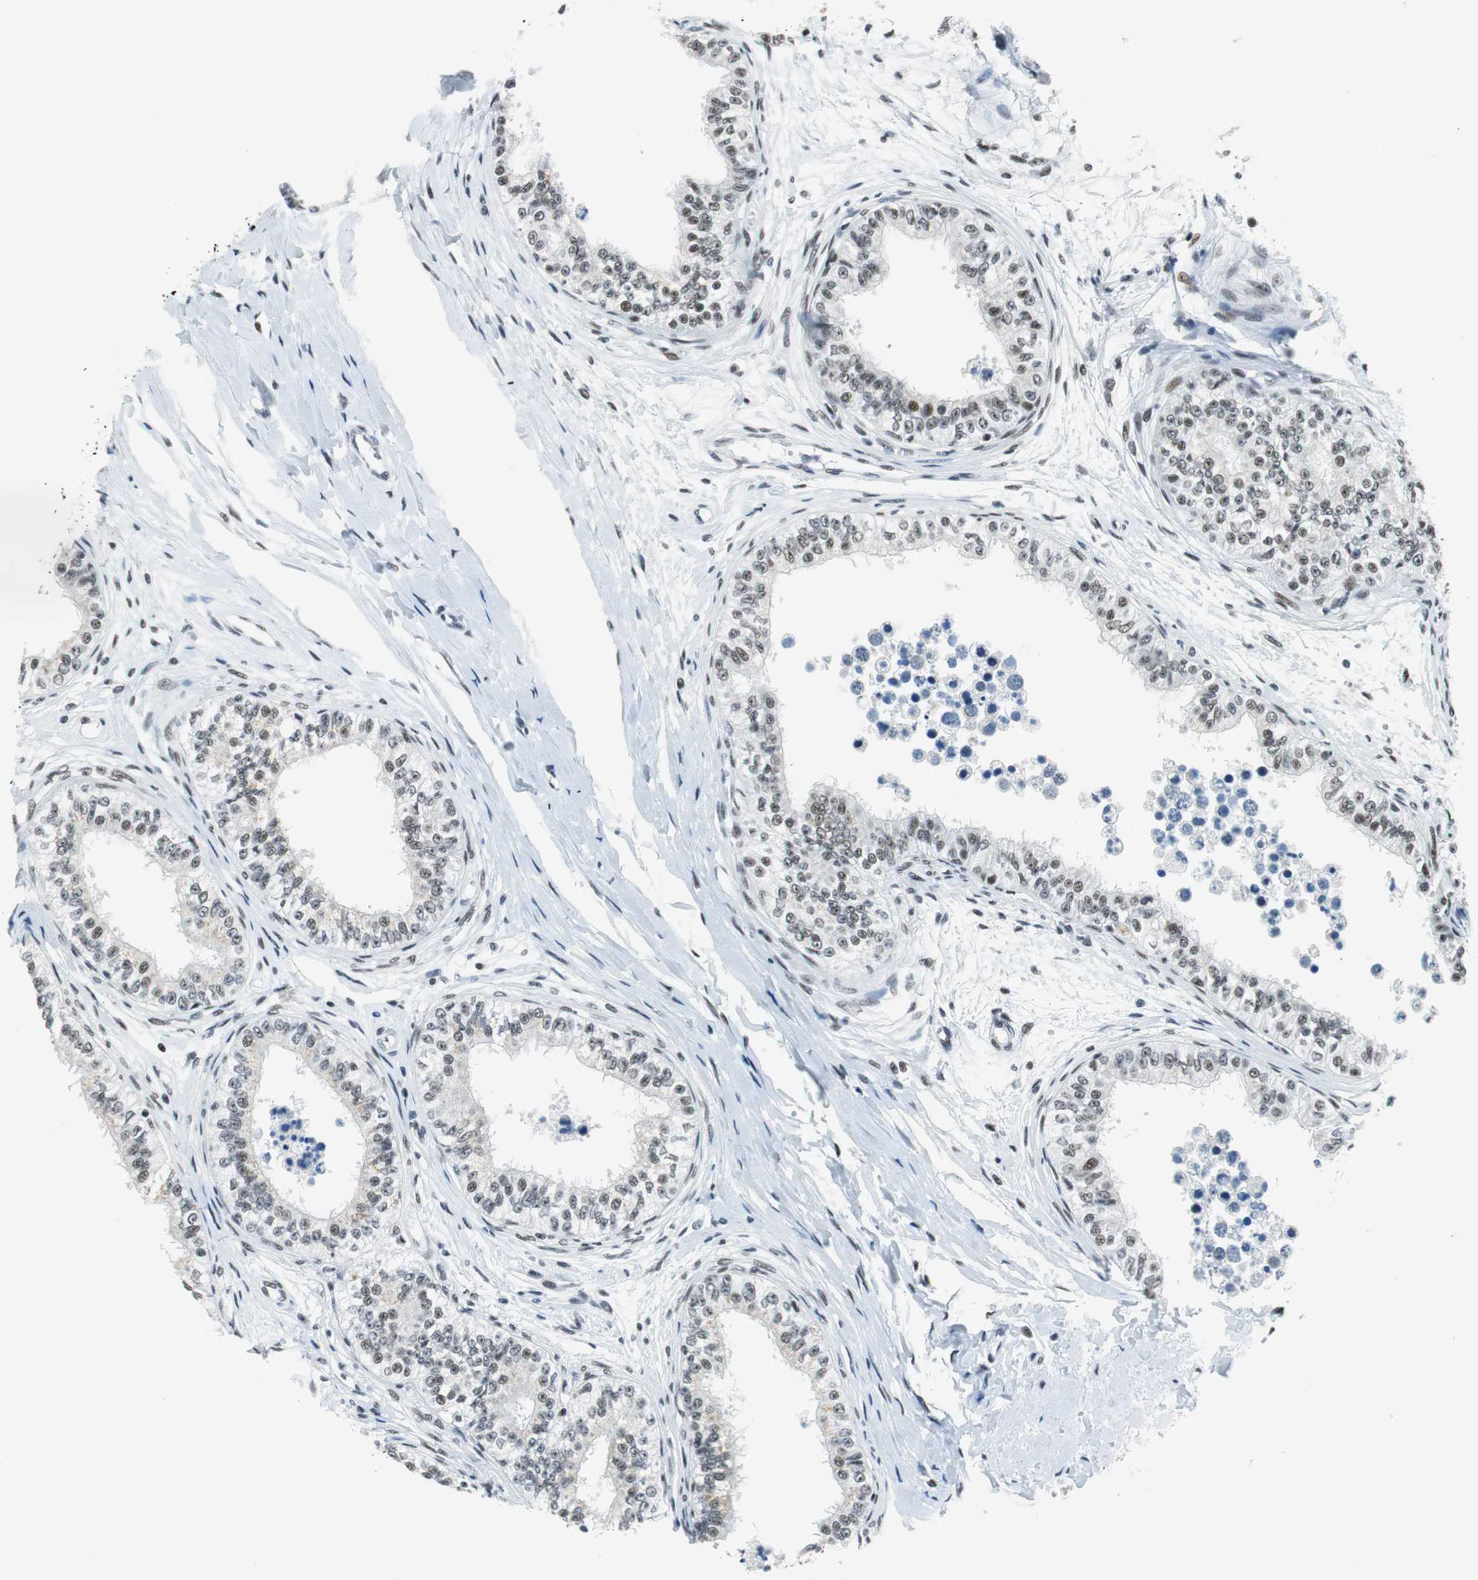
{"staining": {"intensity": "strong", "quantity": ">75%", "location": "nuclear"}, "tissue": "epididymis", "cell_type": "Glandular cells", "image_type": "normal", "snomed": [{"axis": "morphology", "description": "Normal tissue, NOS"}, {"axis": "morphology", "description": "Adenocarcinoma, metastatic, NOS"}, {"axis": "topography", "description": "Testis"}, {"axis": "topography", "description": "Epididymis"}], "caption": "The micrograph reveals a brown stain indicating the presence of a protein in the nuclear of glandular cells in epididymis. The staining was performed using DAB (3,3'-diaminobenzidine) to visualize the protein expression in brown, while the nuclei were stained in blue with hematoxylin (Magnification: 20x).", "gene": "HDAC3", "patient": {"sex": "male", "age": 26}}